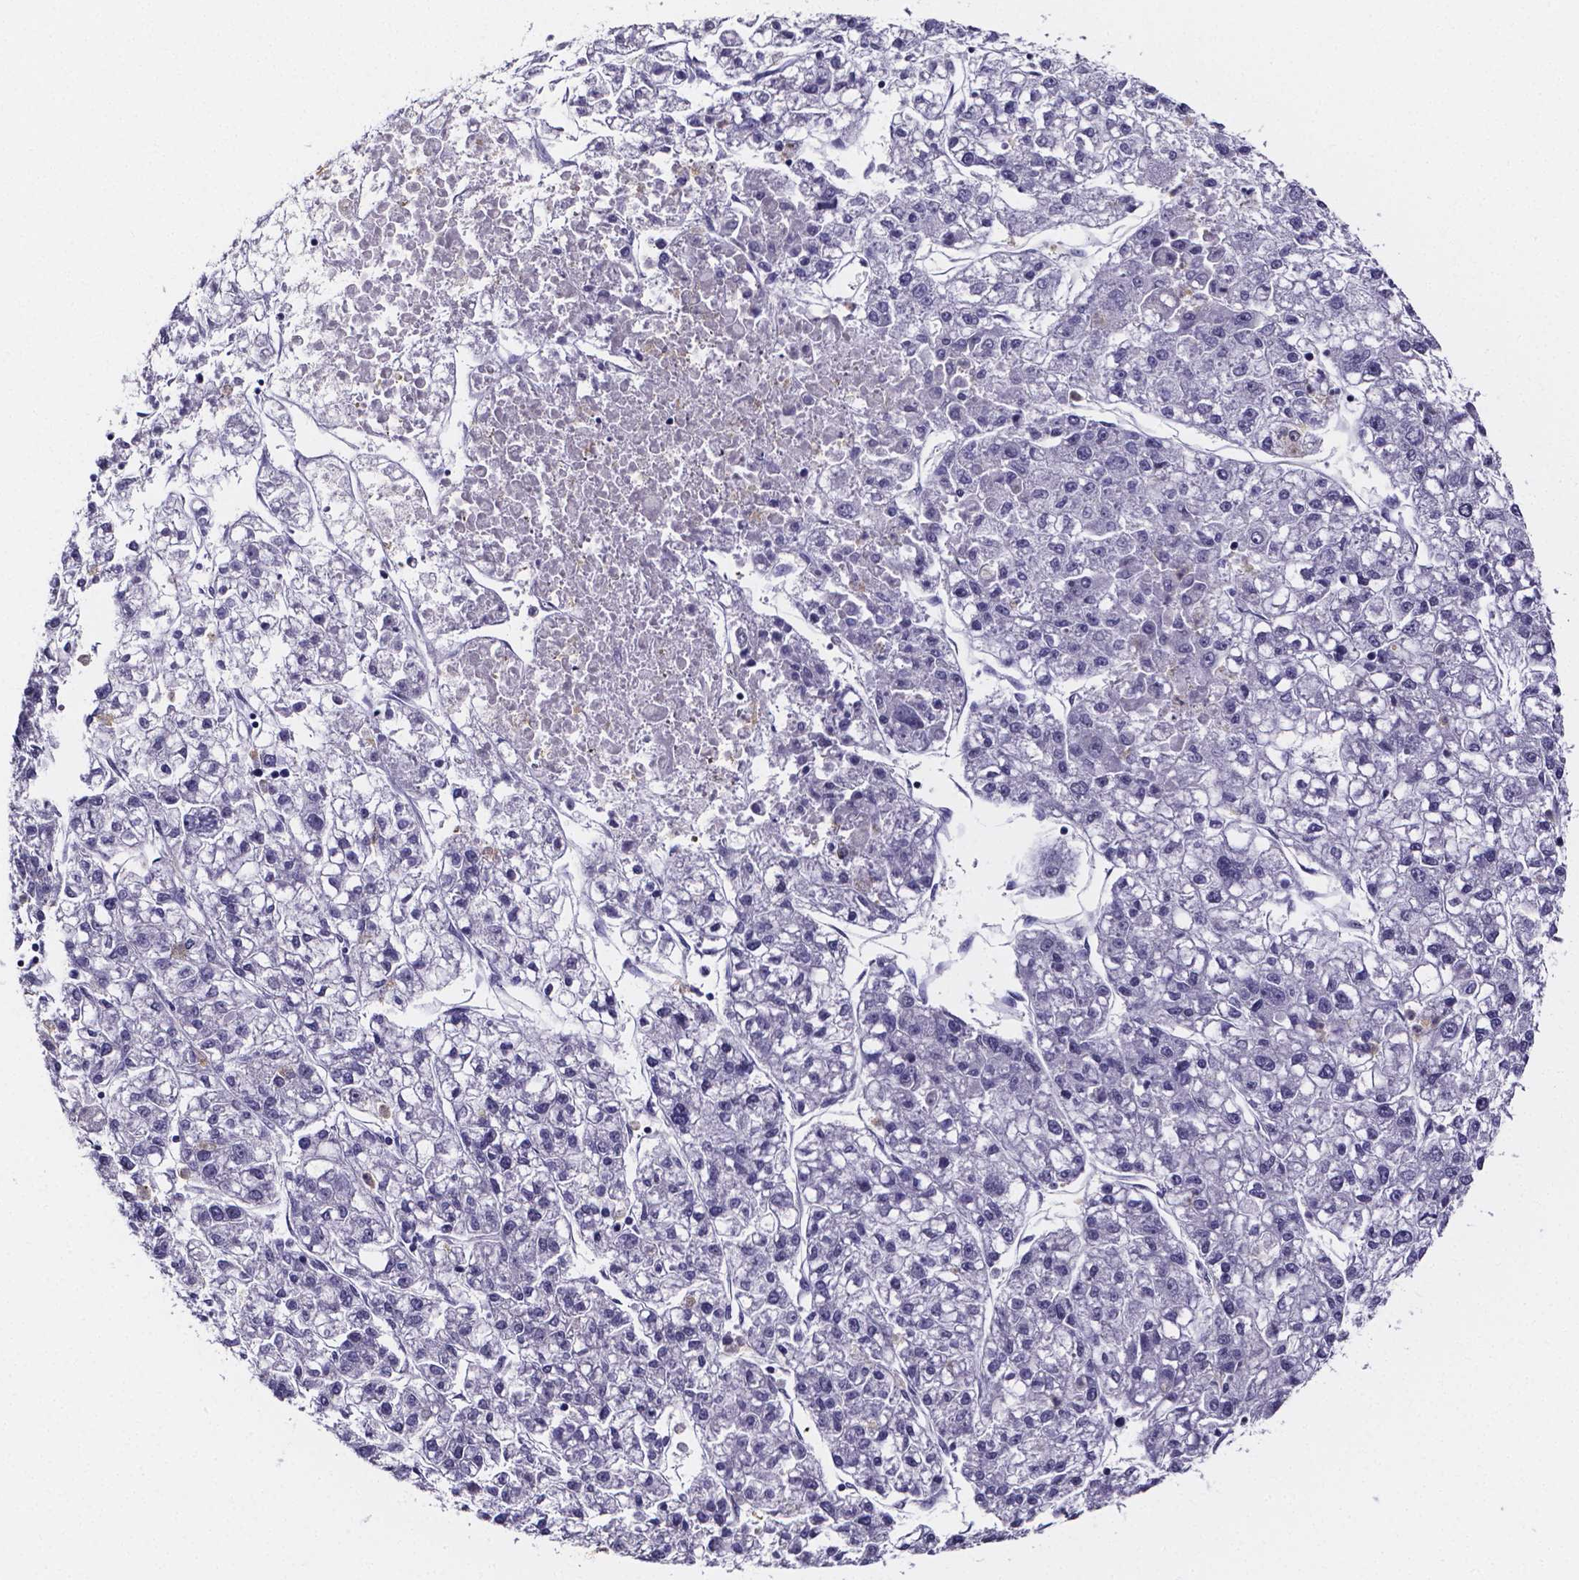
{"staining": {"intensity": "negative", "quantity": "none", "location": "none"}, "tissue": "liver cancer", "cell_type": "Tumor cells", "image_type": "cancer", "snomed": [{"axis": "morphology", "description": "Carcinoma, Hepatocellular, NOS"}, {"axis": "topography", "description": "Liver"}], "caption": "Immunohistochemistry (IHC) micrograph of neoplastic tissue: liver cancer (hepatocellular carcinoma) stained with DAB (3,3'-diaminobenzidine) reveals no significant protein staining in tumor cells.", "gene": "IZUMO1", "patient": {"sex": "male", "age": 56}}